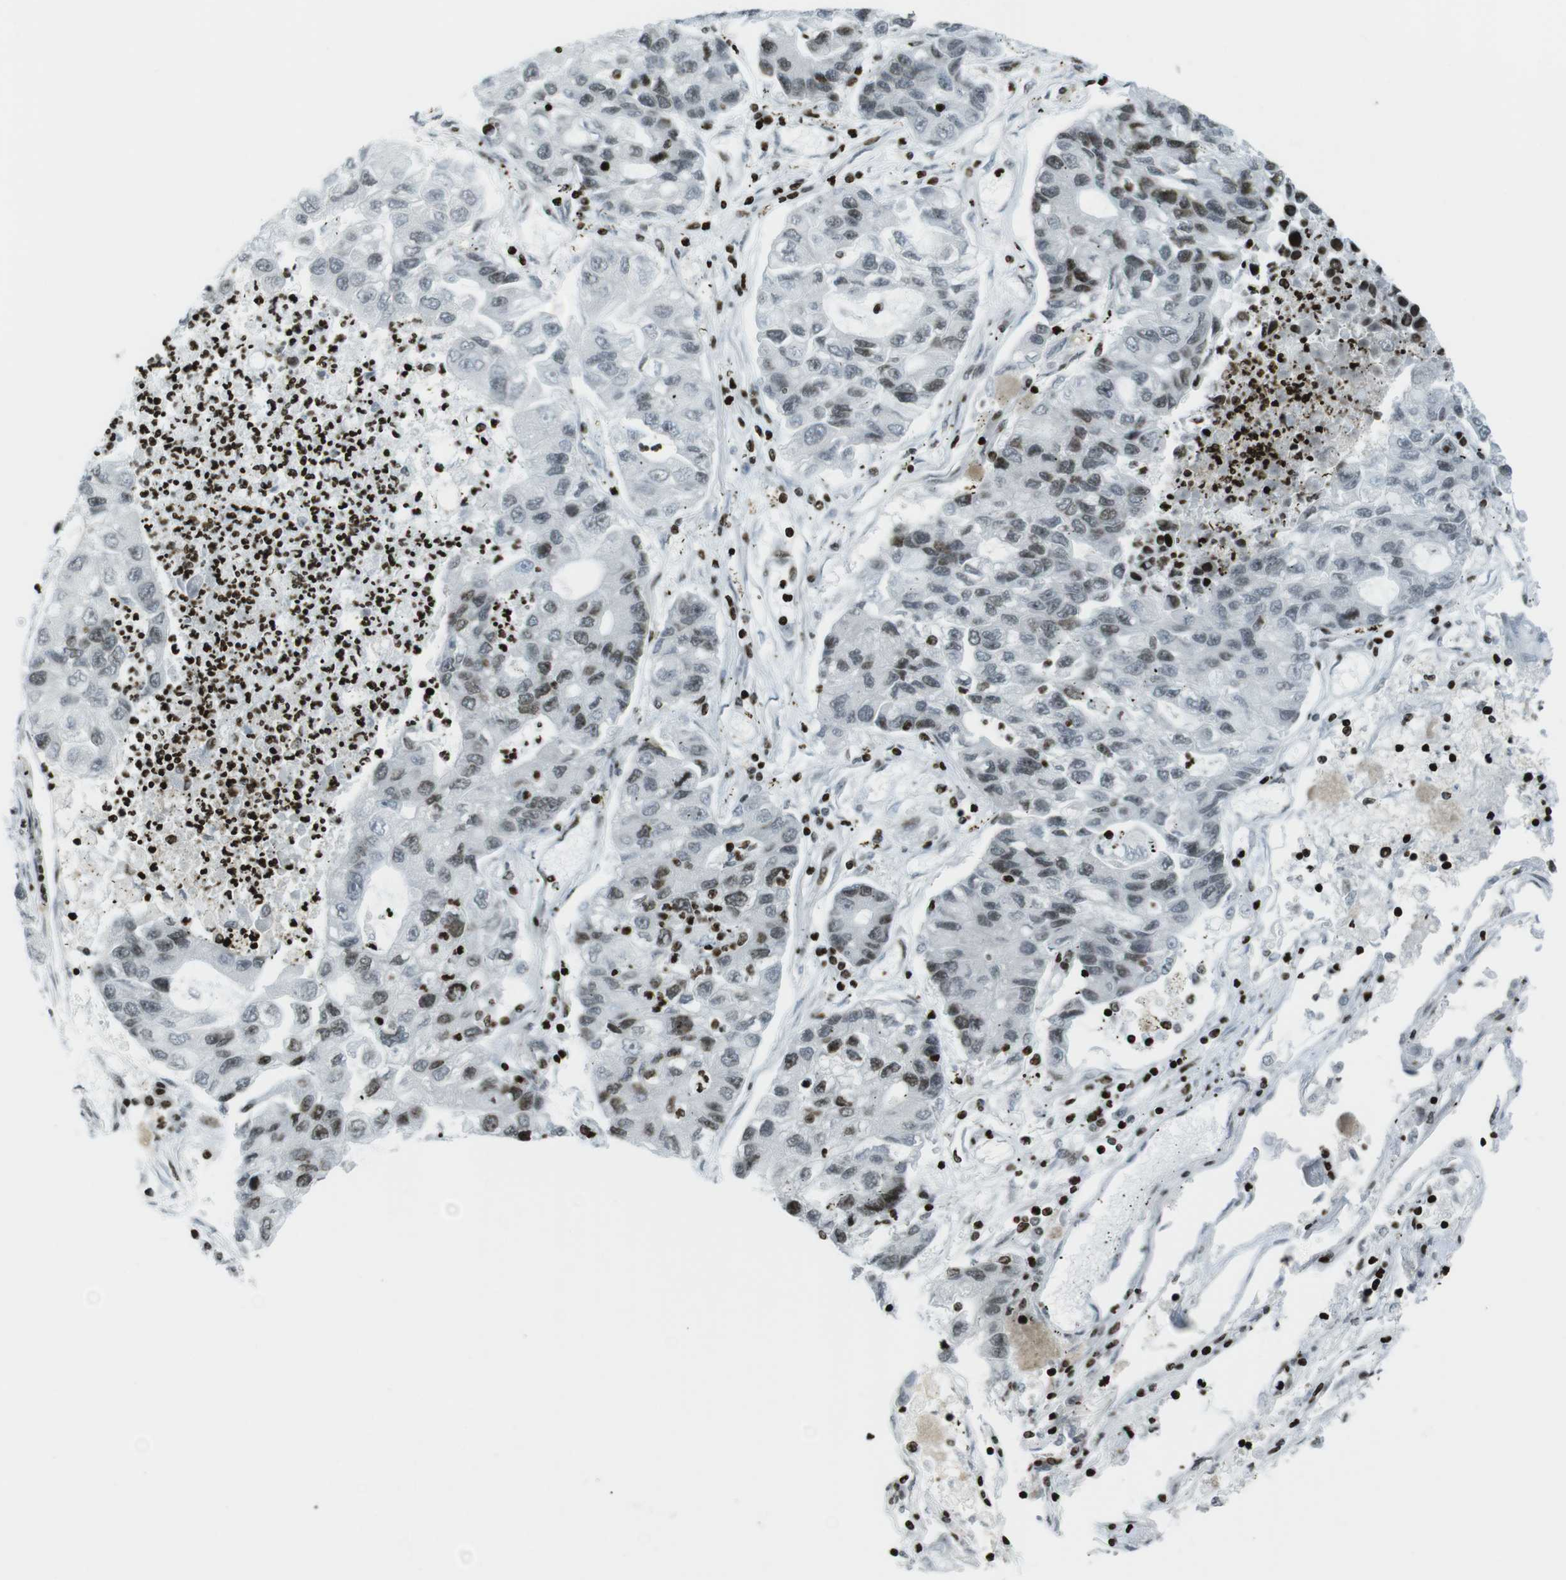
{"staining": {"intensity": "moderate", "quantity": "<25%", "location": "nuclear"}, "tissue": "lung cancer", "cell_type": "Tumor cells", "image_type": "cancer", "snomed": [{"axis": "morphology", "description": "Adenocarcinoma, NOS"}, {"axis": "topography", "description": "Lung"}], "caption": "Adenocarcinoma (lung) stained with a brown dye reveals moderate nuclear positive positivity in approximately <25% of tumor cells.", "gene": "H2AC8", "patient": {"sex": "female", "age": 51}}